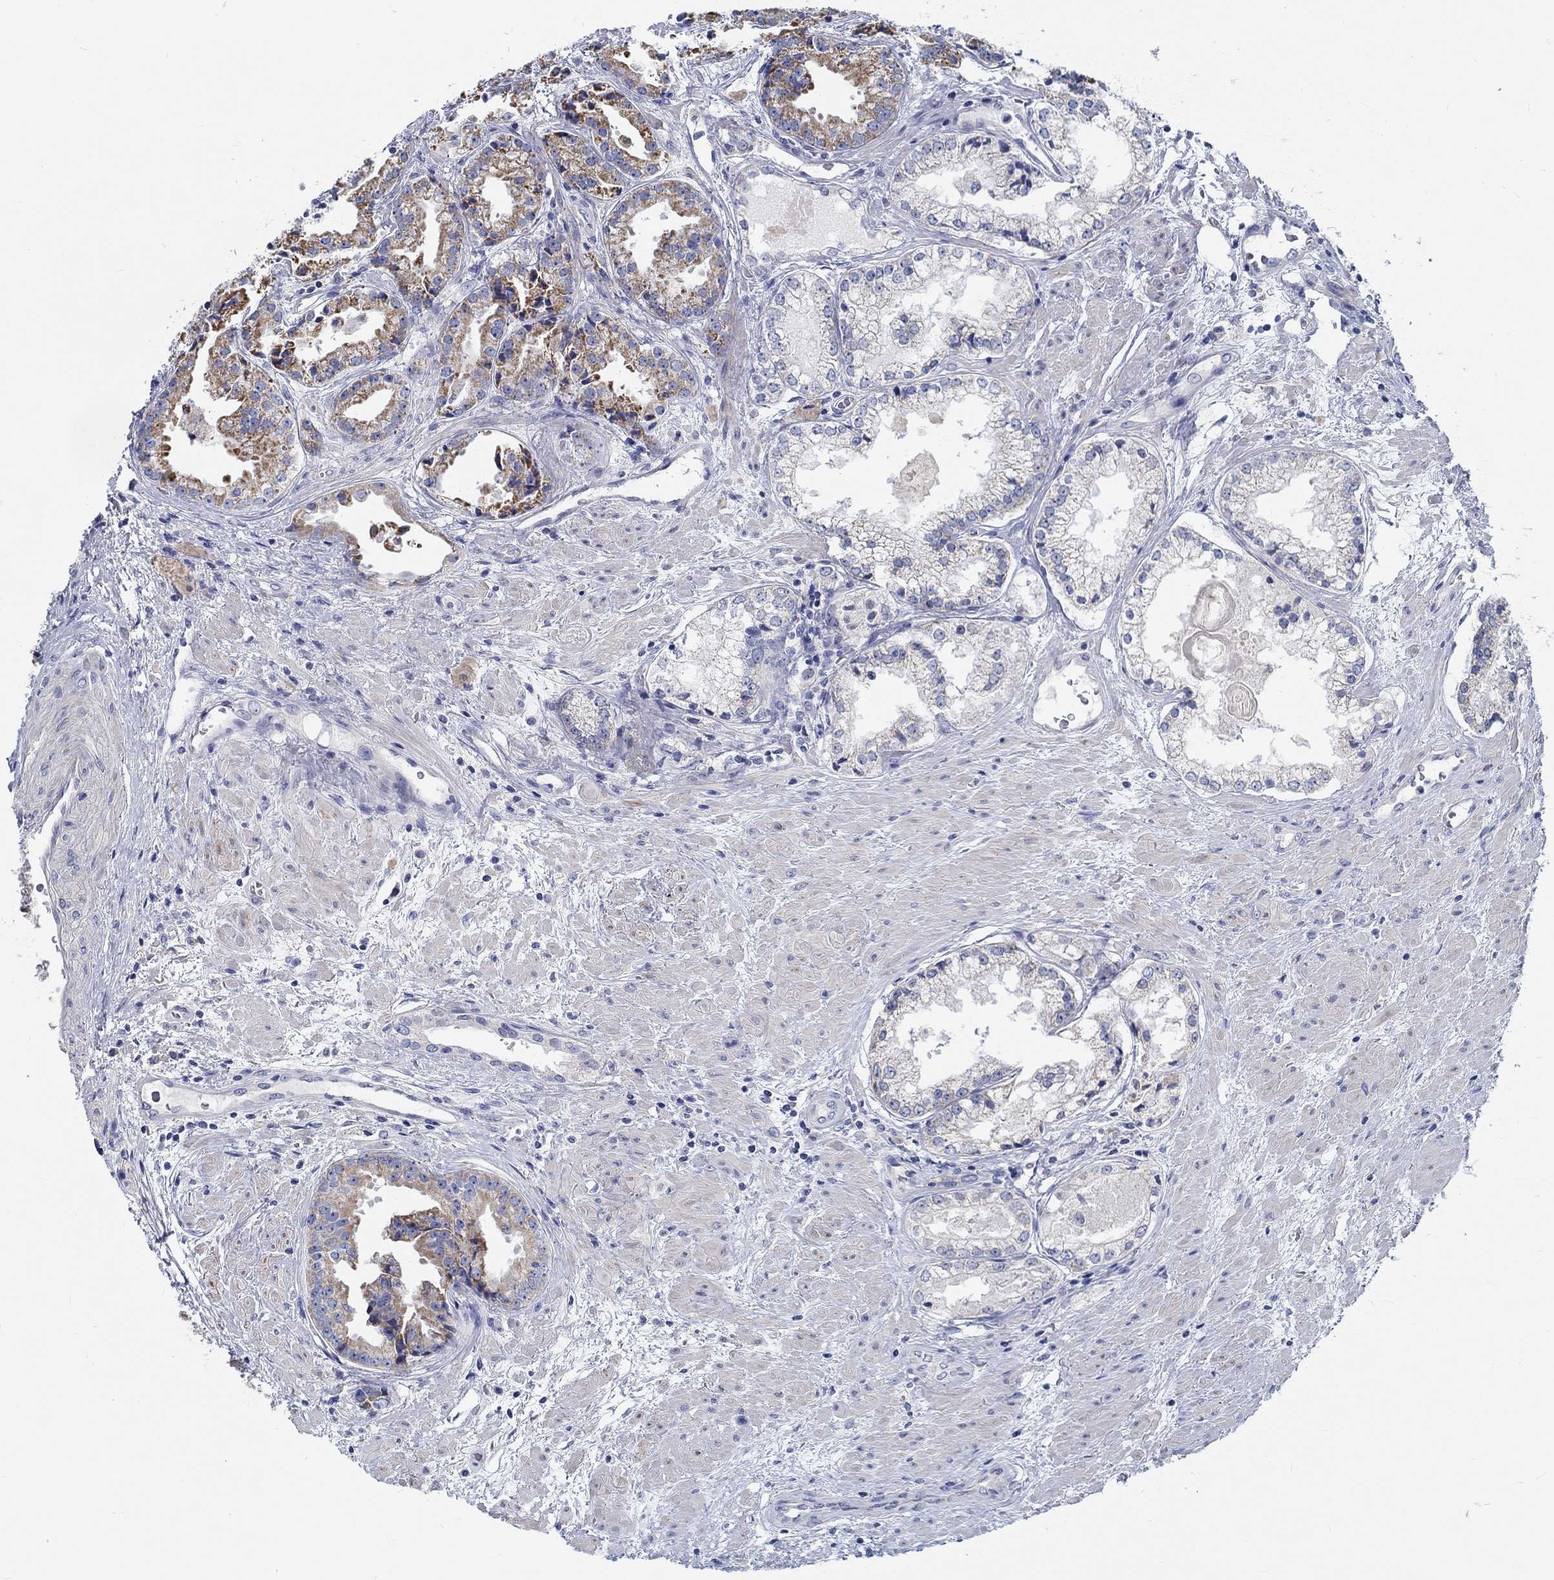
{"staining": {"intensity": "moderate", "quantity": "<25%", "location": "cytoplasmic/membranous"}, "tissue": "prostate cancer", "cell_type": "Tumor cells", "image_type": "cancer", "snomed": [{"axis": "morphology", "description": "Adenocarcinoma, NOS"}, {"axis": "morphology", "description": "Adenocarcinoma, High grade"}, {"axis": "topography", "description": "Prostate"}], "caption": "Human prostate cancer (adenocarcinoma) stained with a protein marker demonstrates moderate staining in tumor cells.", "gene": "MYBPC1", "patient": {"sex": "male", "age": 64}}